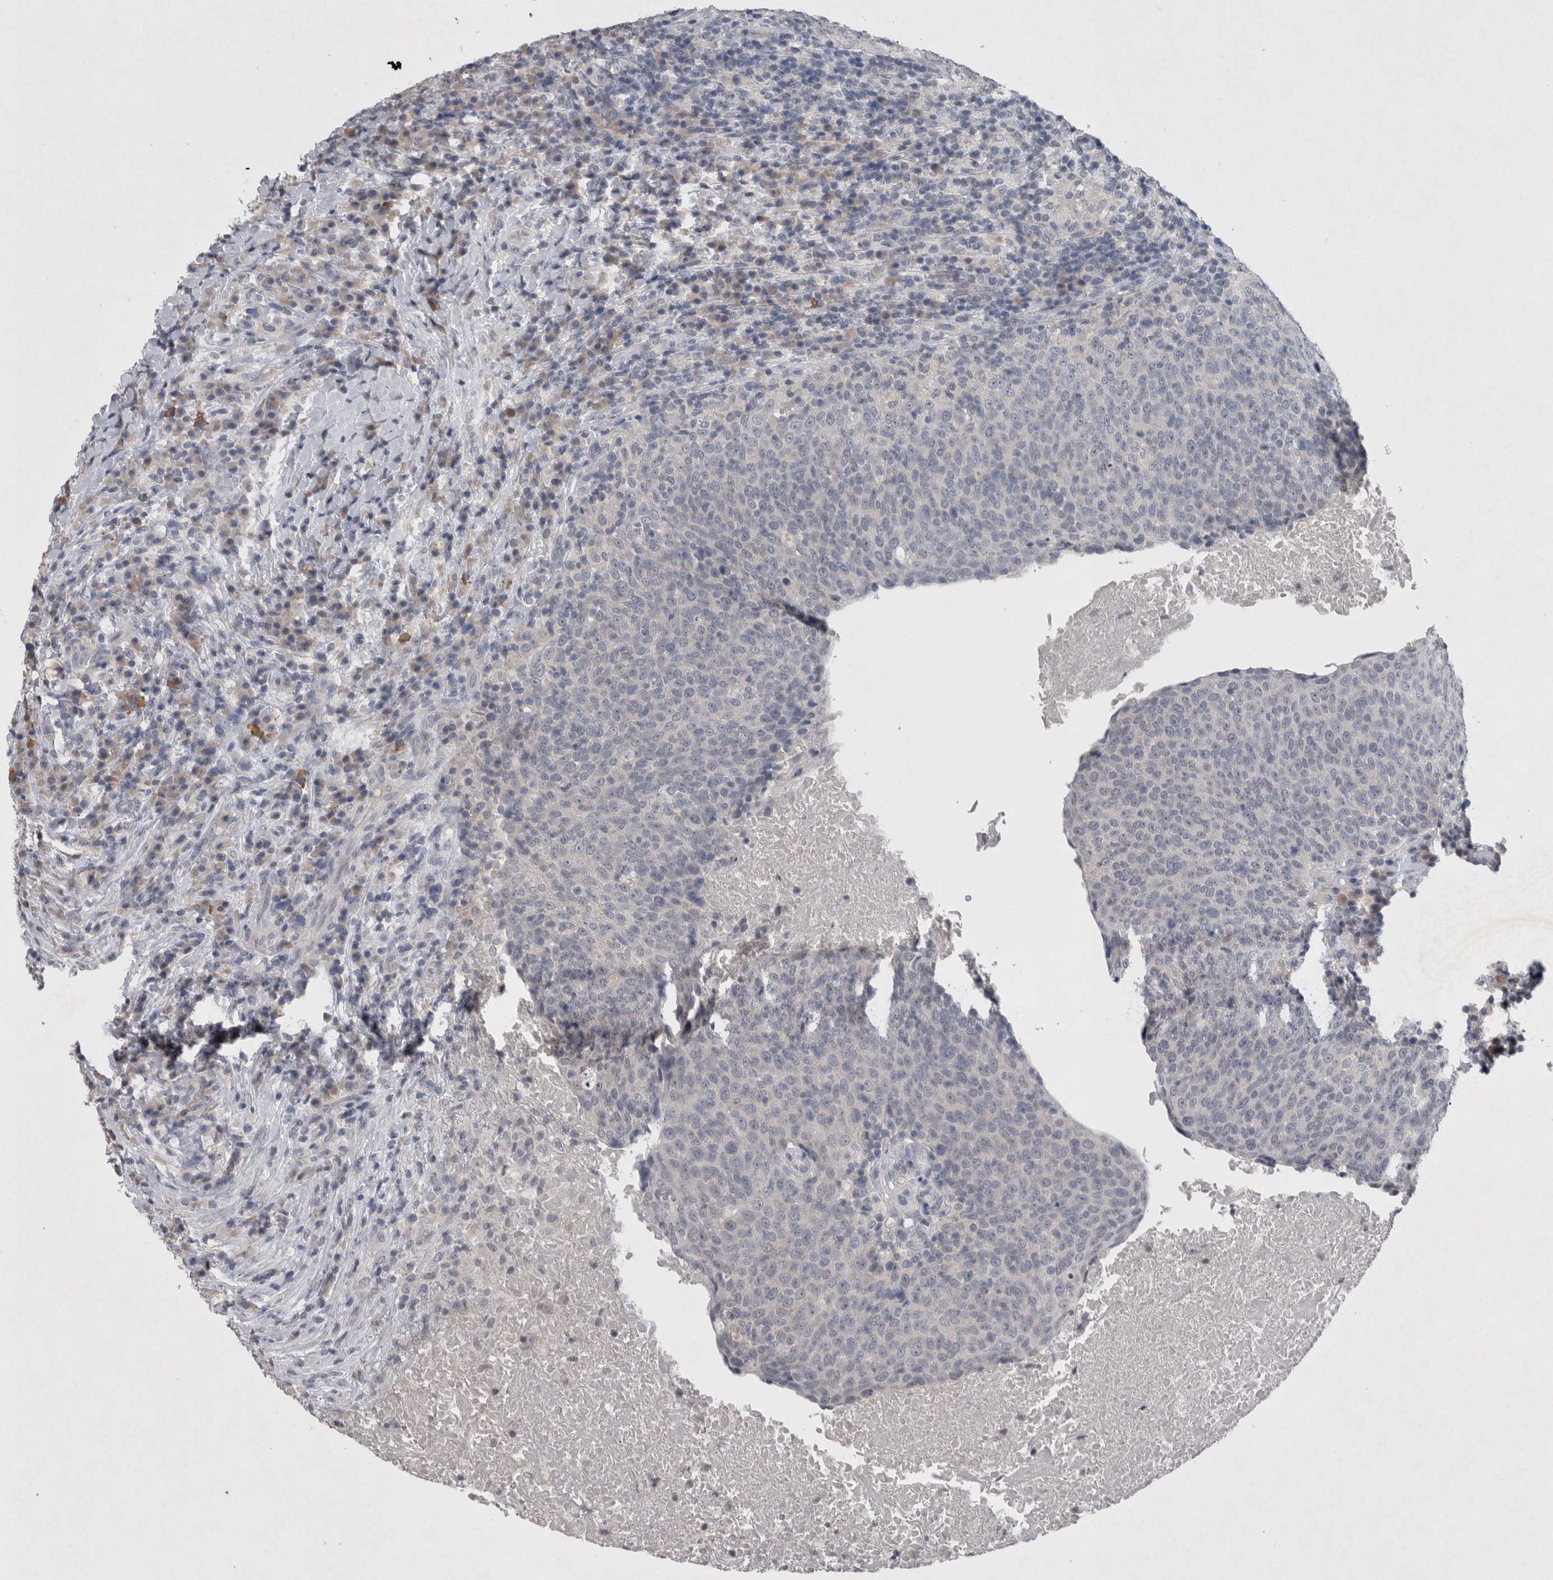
{"staining": {"intensity": "negative", "quantity": "none", "location": "none"}, "tissue": "head and neck cancer", "cell_type": "Tumor cells", "image_type": "cancer", "snomed": [{"axis": "morphology", "description": "Squamous cell carcinoma, NOS"}, {"axis": "morphology", "description": "Squamous cell carcinoma, metastatic, NOS"}, {"axis": "topography", "description": "Lymph node"}, {"axis": "topography", "description": "Head-Neck"}], "caption": "High power microscopy photomicrograph of an immunohistochemistry photomicrograph of head and neck cancer, revealing no significant positivity in tumor cells.", "gene": "WNT7A", "patient": {"sex": "male", "age": 62}}